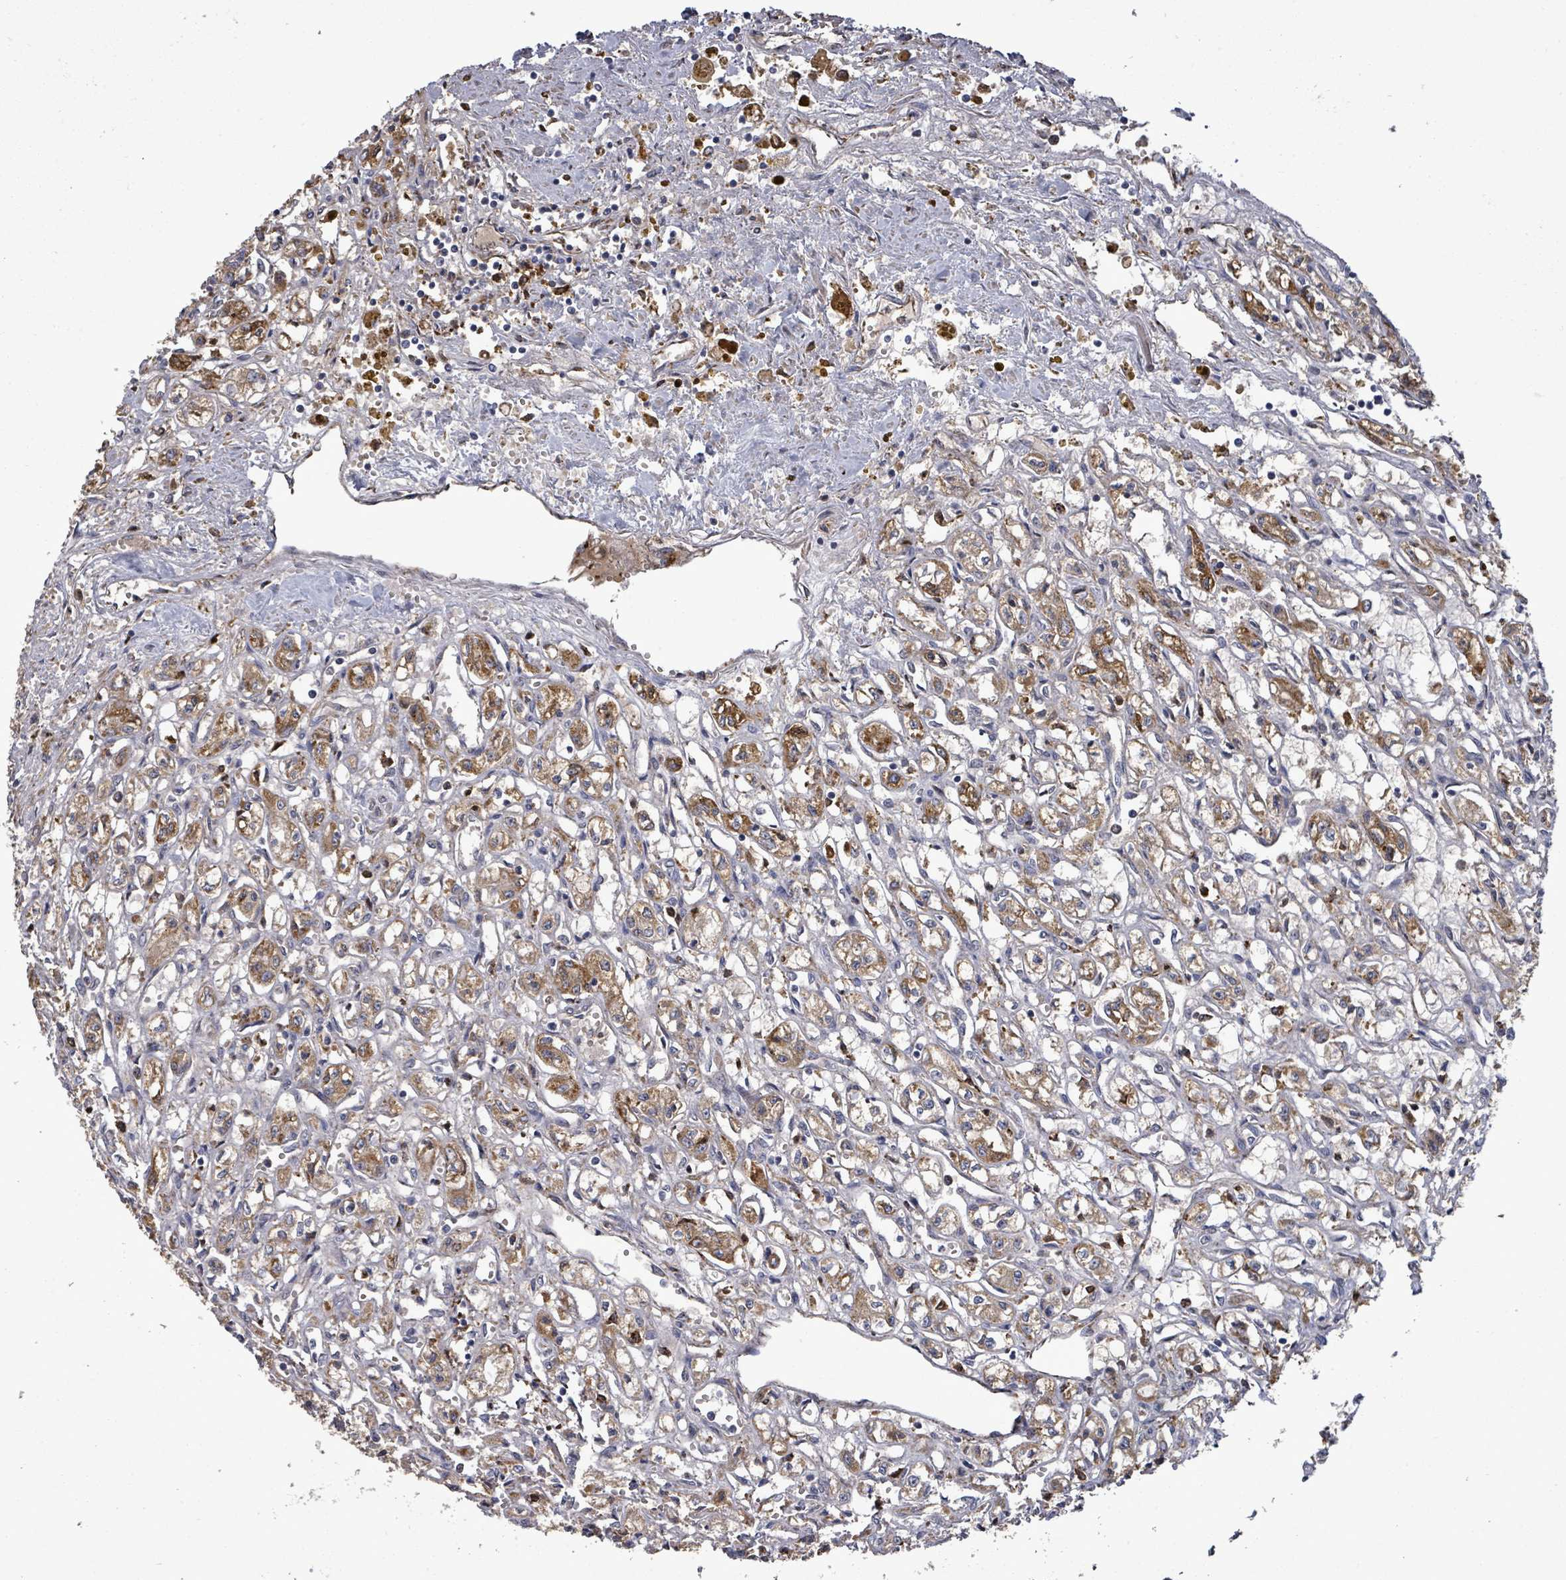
{"staining": {"intensity": "moderate", "quantity": ">75%", "location": "cytoplasmic/membranous"}, "tissue": "renal cancer", "cell_type": "Tumor cells", "image_type": "cancer", "snomed": [{"axis": "morphology", "description": "Adenocarcinoma, NOS"}, {"axis": "topography", "description": "Kidney"}], "caption": "Immunohistochemical staining of renal cancer exhibits moderate cytoplasmic/membranous protein positivity in about >75% of tumor cells. (DAB IHC with brightfield microscopy, high magnification).", "gene": "MTMR12", "patient": {"sex": "male", "age": 56}}